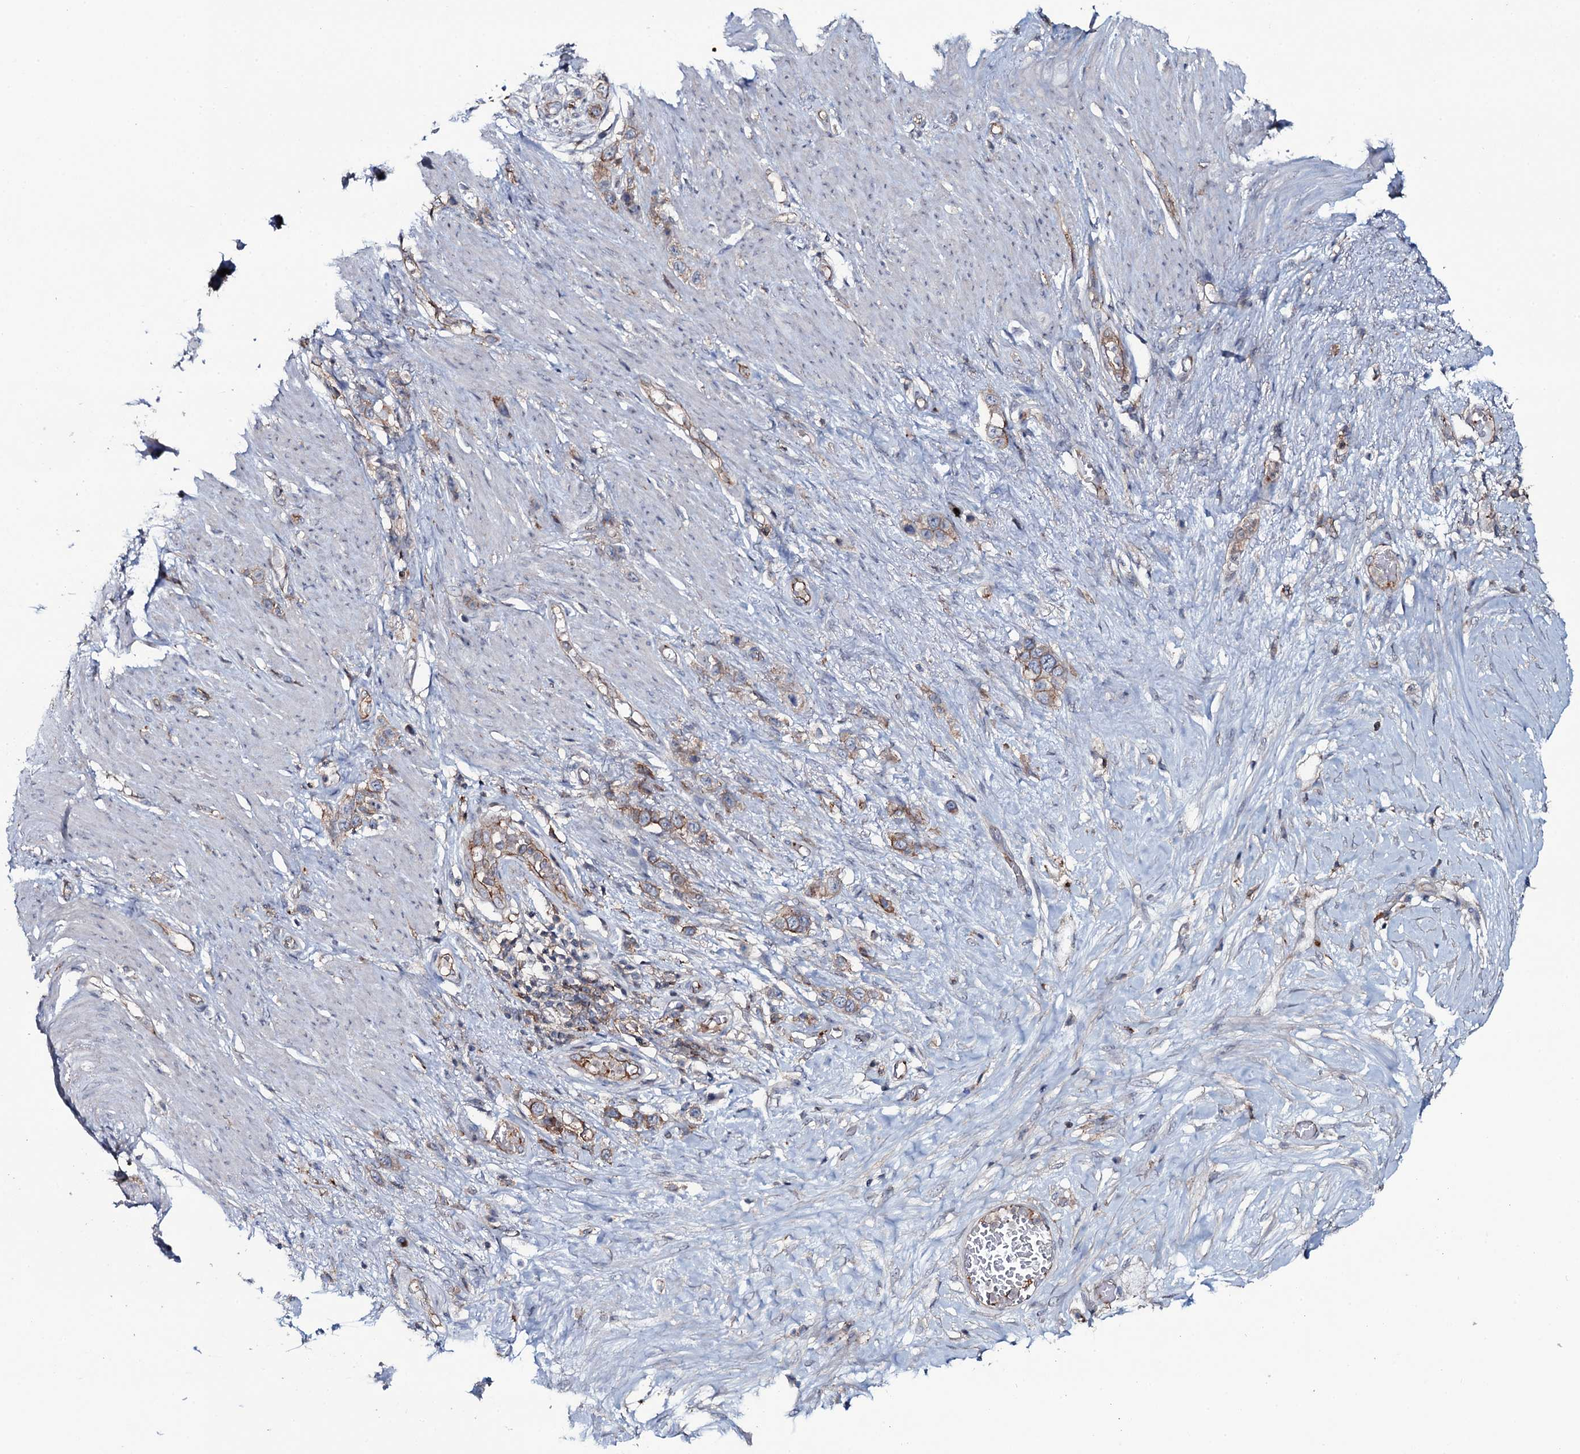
{"staining": {"intensity": "strong", "quantity": ">75%", "location": "cytoplasmic/membranous"}, "tissue": "stomach cancer", "cell_type": "Tumor cells", "image_type": "cancer", "snomed": [{"axis": "morphology", "description": "Adenocarcinoma, NOS"}, {"axis": "morphology", "description": "Adenocarcinoma, High grade"}, {"axis": "topography", "description": "Stomach, upper"}, {"axis": "topography", "description": "Stomach, lower"}], "caption": "Immunohistochemistry (IHC) (DAB (3,3'-diaminobenzidine)) staining of human adenocarcinoma (stomach) displays strong cytoplasmic/membranous protein expression in about >75% of tumor cells.", "gene": "SNAP23", "patient": {"sex": "female", "age": 65}}